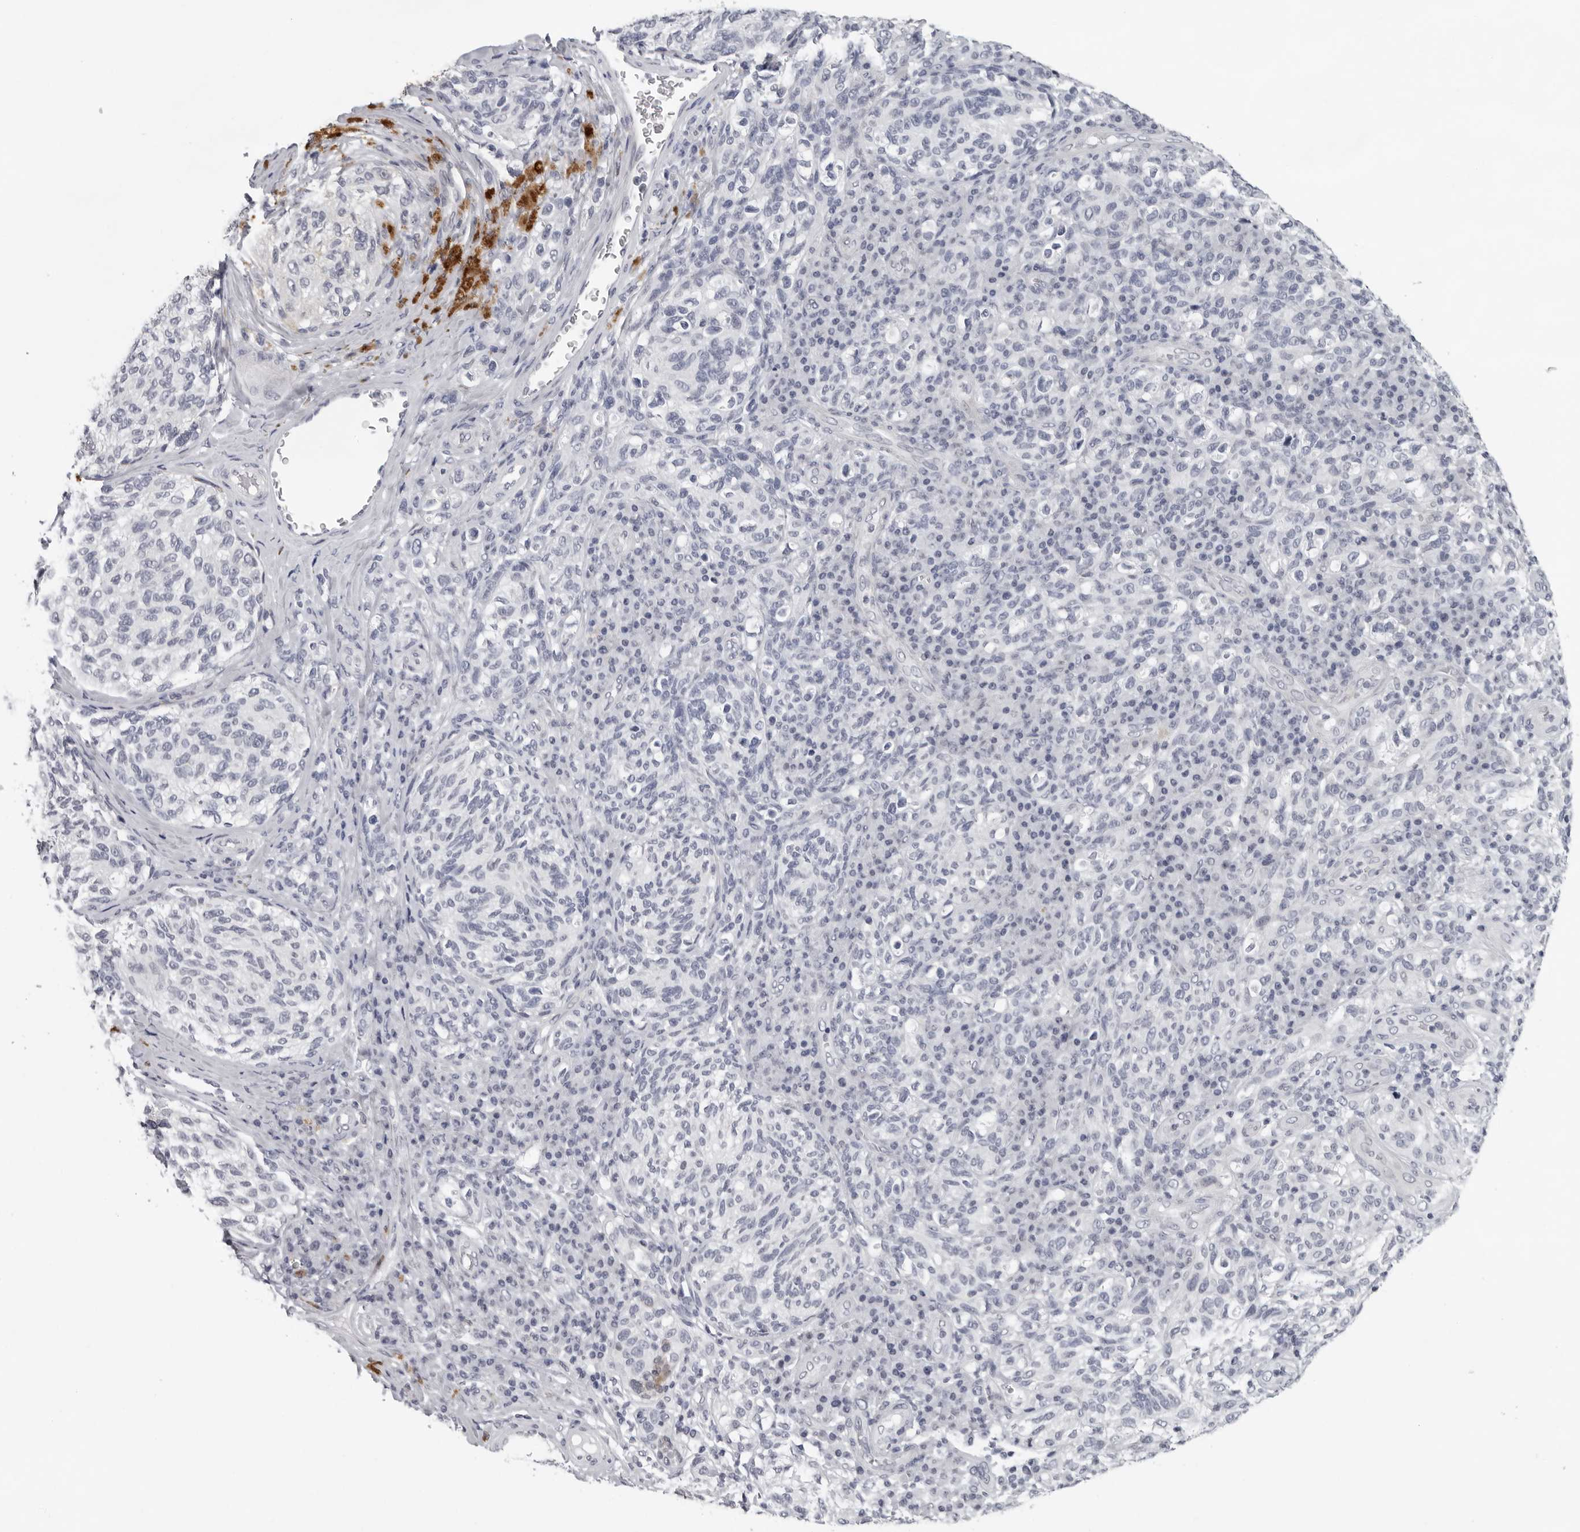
{"staining": {"intensity": "negative", "quantity": "none", "location": "none"}, "tissue": "melanoma", "cell_type": "Tumor cells", "image_type": "cancer", "snomed": [{"axis": "morphology", "description": "Malignant melanoma, NOS"}, {"axis": "topography", "description": "Skin"}], "caption": "IHC micrograph of human melanoma stained for a protein (brown), which shows no positivity in tumor cells.", "gene": "CCDC28B", "patient": {"sex": "female", "age": 73}}